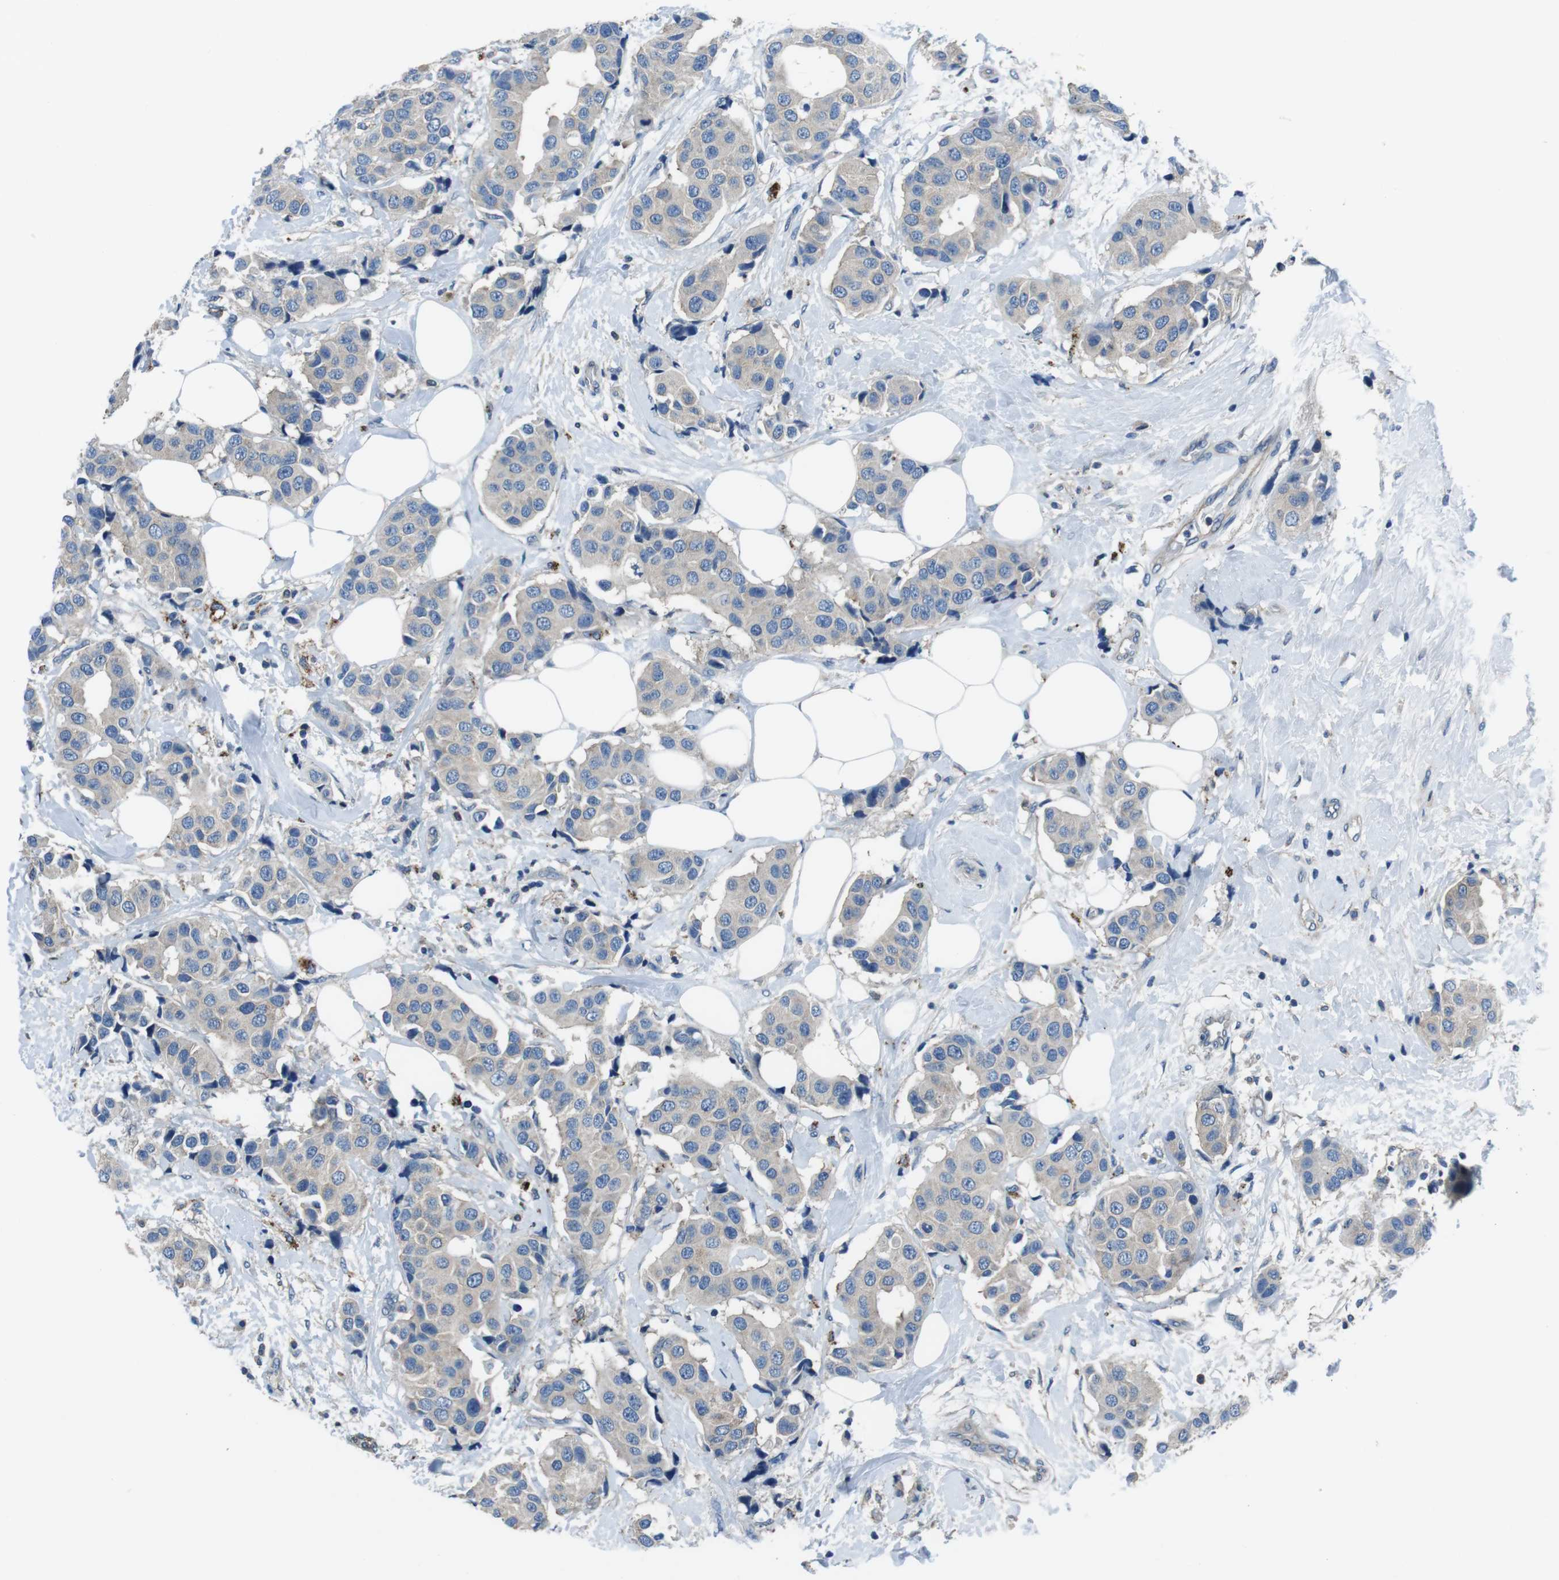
{"staining": {"intensity": "weak", "quantity": ">75%", "location": "cytoplasmic/membranous"}, "tissue": "breast cancer", "cell_type": "Tumor cells", "image_type": "cancer", "snomed": [{"axis": "morphology", "description": "Normal tissue, NOS"}, {"axis": "morphology", "description": "Duct carcinoma"}, {"axis": "topography", "description": "Breast"}], "caption": "Immunohistochemistry (IHC) (DAB (3,3'-diaminobenzidine)) staining of human breast cancer (invasive ductal carcinoma) reveals weak cytoplasmic/membranous protein staining in about >75% of tumor cells.", "gene": "TULP3", "patient": {"sex": "female", "age": 39}}